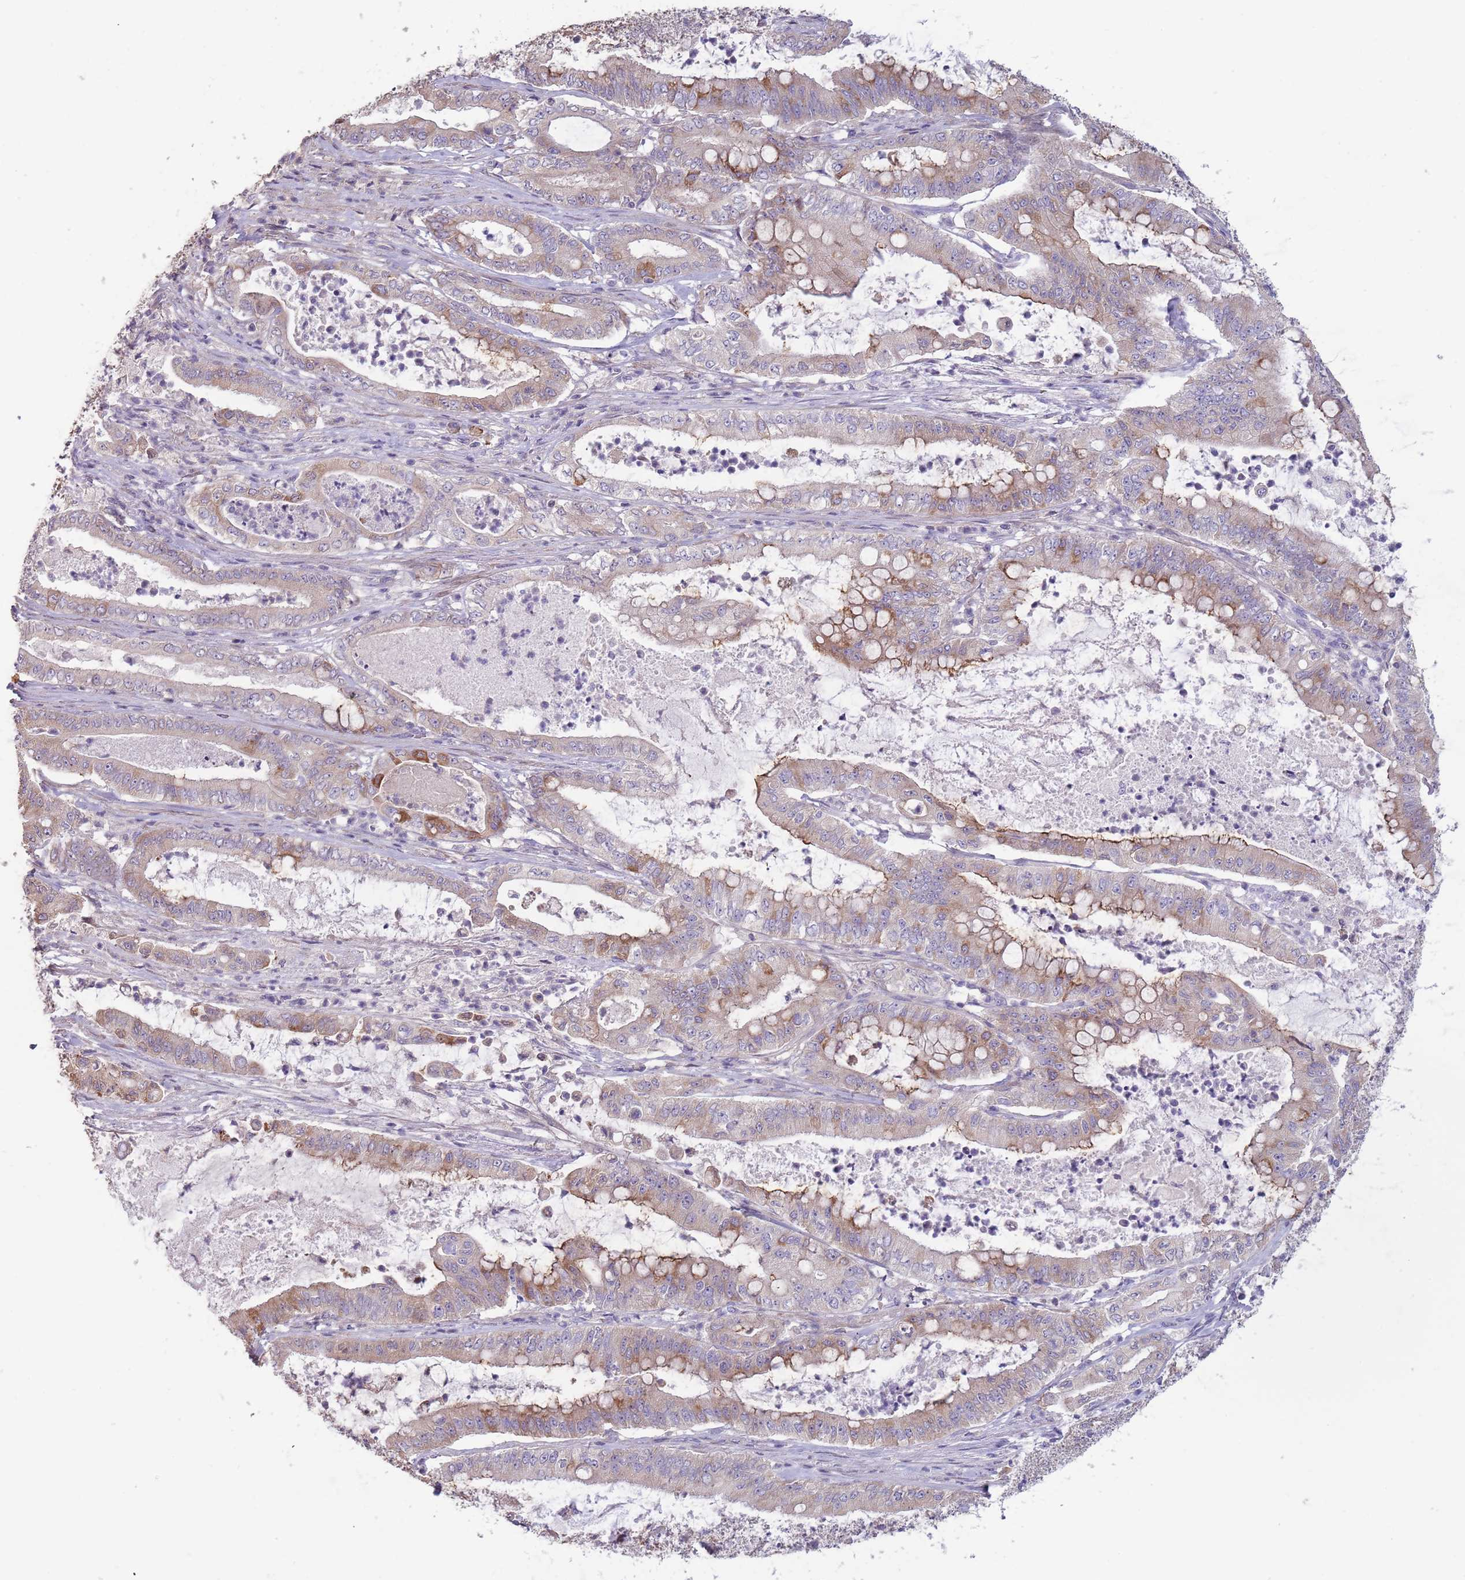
{"staining": {"intensity": "moderate", "quantity": "<25%", "location": "cytoplasmic/membranous"}, "tissue": "pancreatic cancer", "cell_type": "Tumor cells", "image_type": "cancer", "snomed": [{"axis": "morphology", "description": "Adenocarcinoma, NOS"}, {"axis": "topography", "description": "Pancreas"}], "caption": "Moderate cytoplasmic/membranous positivity is identified in approximately <25% of tumor cells in pancreatic adenocarcinoma.", "gene": "SUSD1", "patient": {"sex": "male", "age": 71}}